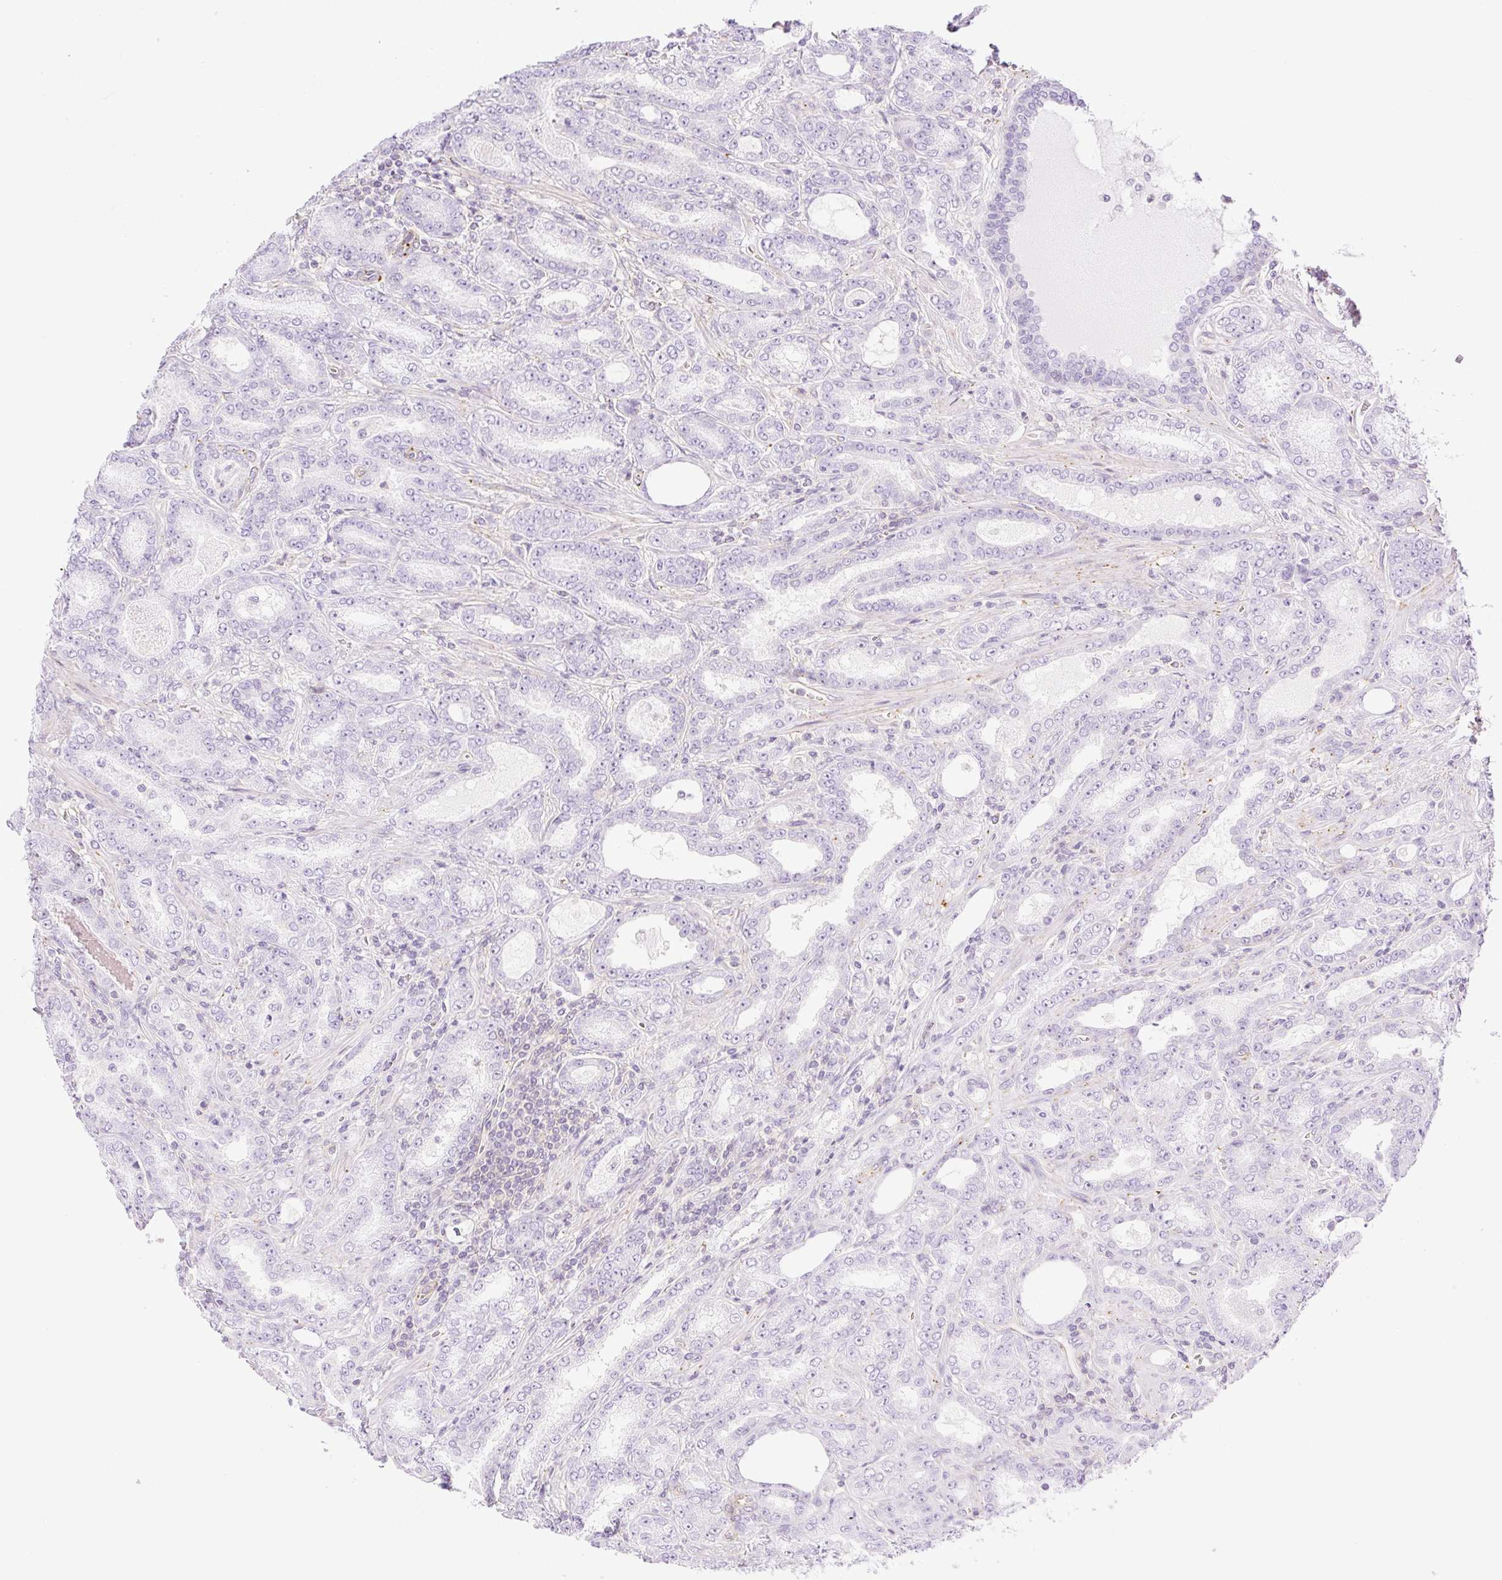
{"staining": {"intensity": "negative", "quantity": "none", "location": "none"}, "tissue": "prostate cancer", "cell_type": "Tumor cells", "image_type": "cancer", "snomed": [{"axis": "morphology", "description": "Adenocarcinoma, High grade"}, {"axis": "topography", "description": "Prostate"}], "caption": "Photomicrograph shows no significant protein expression in tumor cells of high-grade adenocarcinoma (prostate).", "gene": "EHD3", "patient": {"sex": "male", "age": 72}}